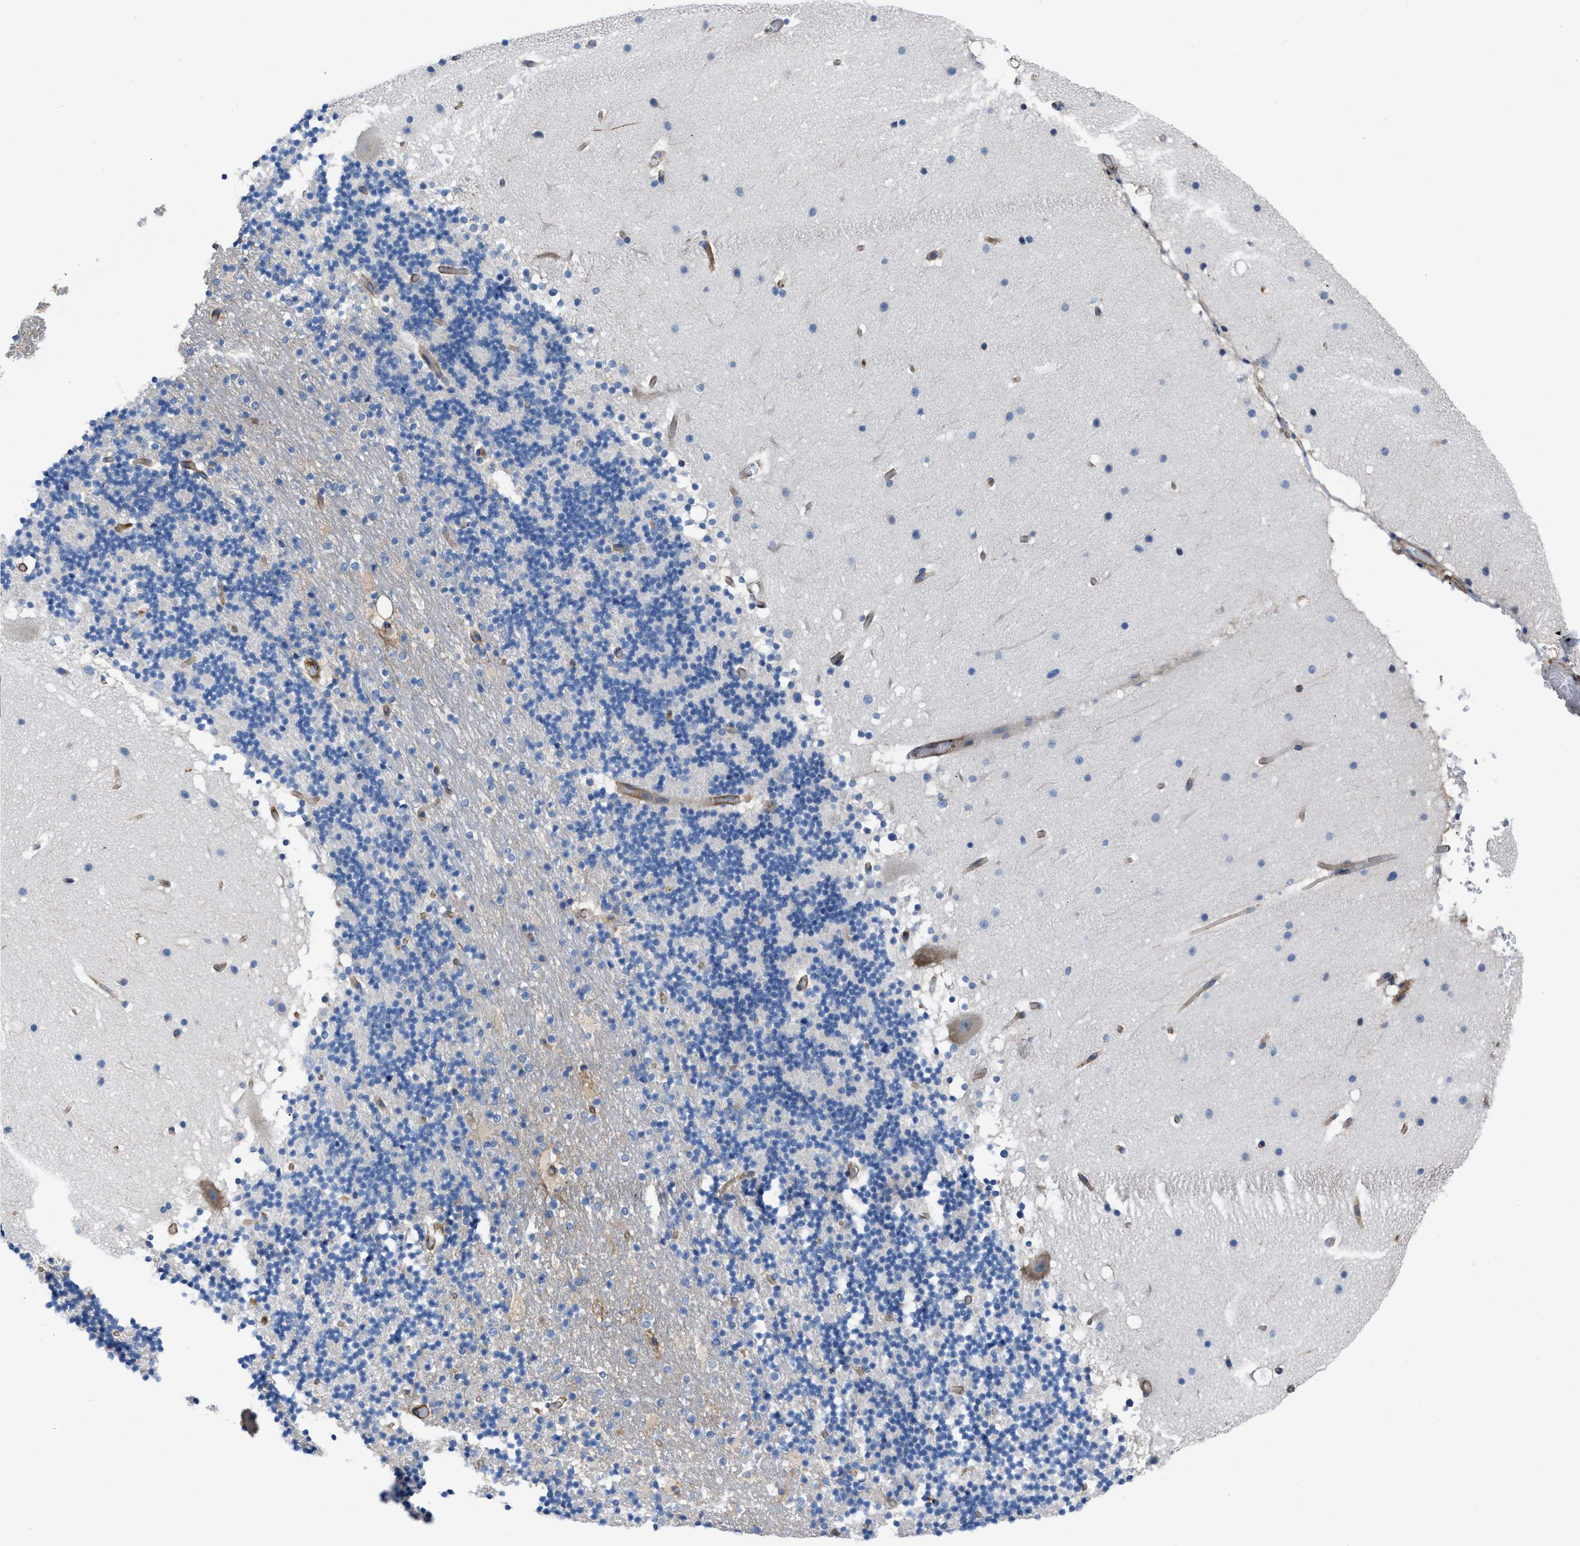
{"staining": {"intensity": "negative", "quantity": "none", "location": "none"}, "tissue": "cerebellum", "cell_type": "Cells in granular layer", "image_type": "normal", "snomed": [{"axis": "morphology", "description": "Normal tissue, NOS"}, {"axis": "topography", "description": "Cerebellum"}], "caption": "Immunohistochemistry (IHC) of normal cerebellum reveals no expression in cells in granular layer.", "gene": "TRIOBP", "patient": {"sex": "male", "age": 57}}